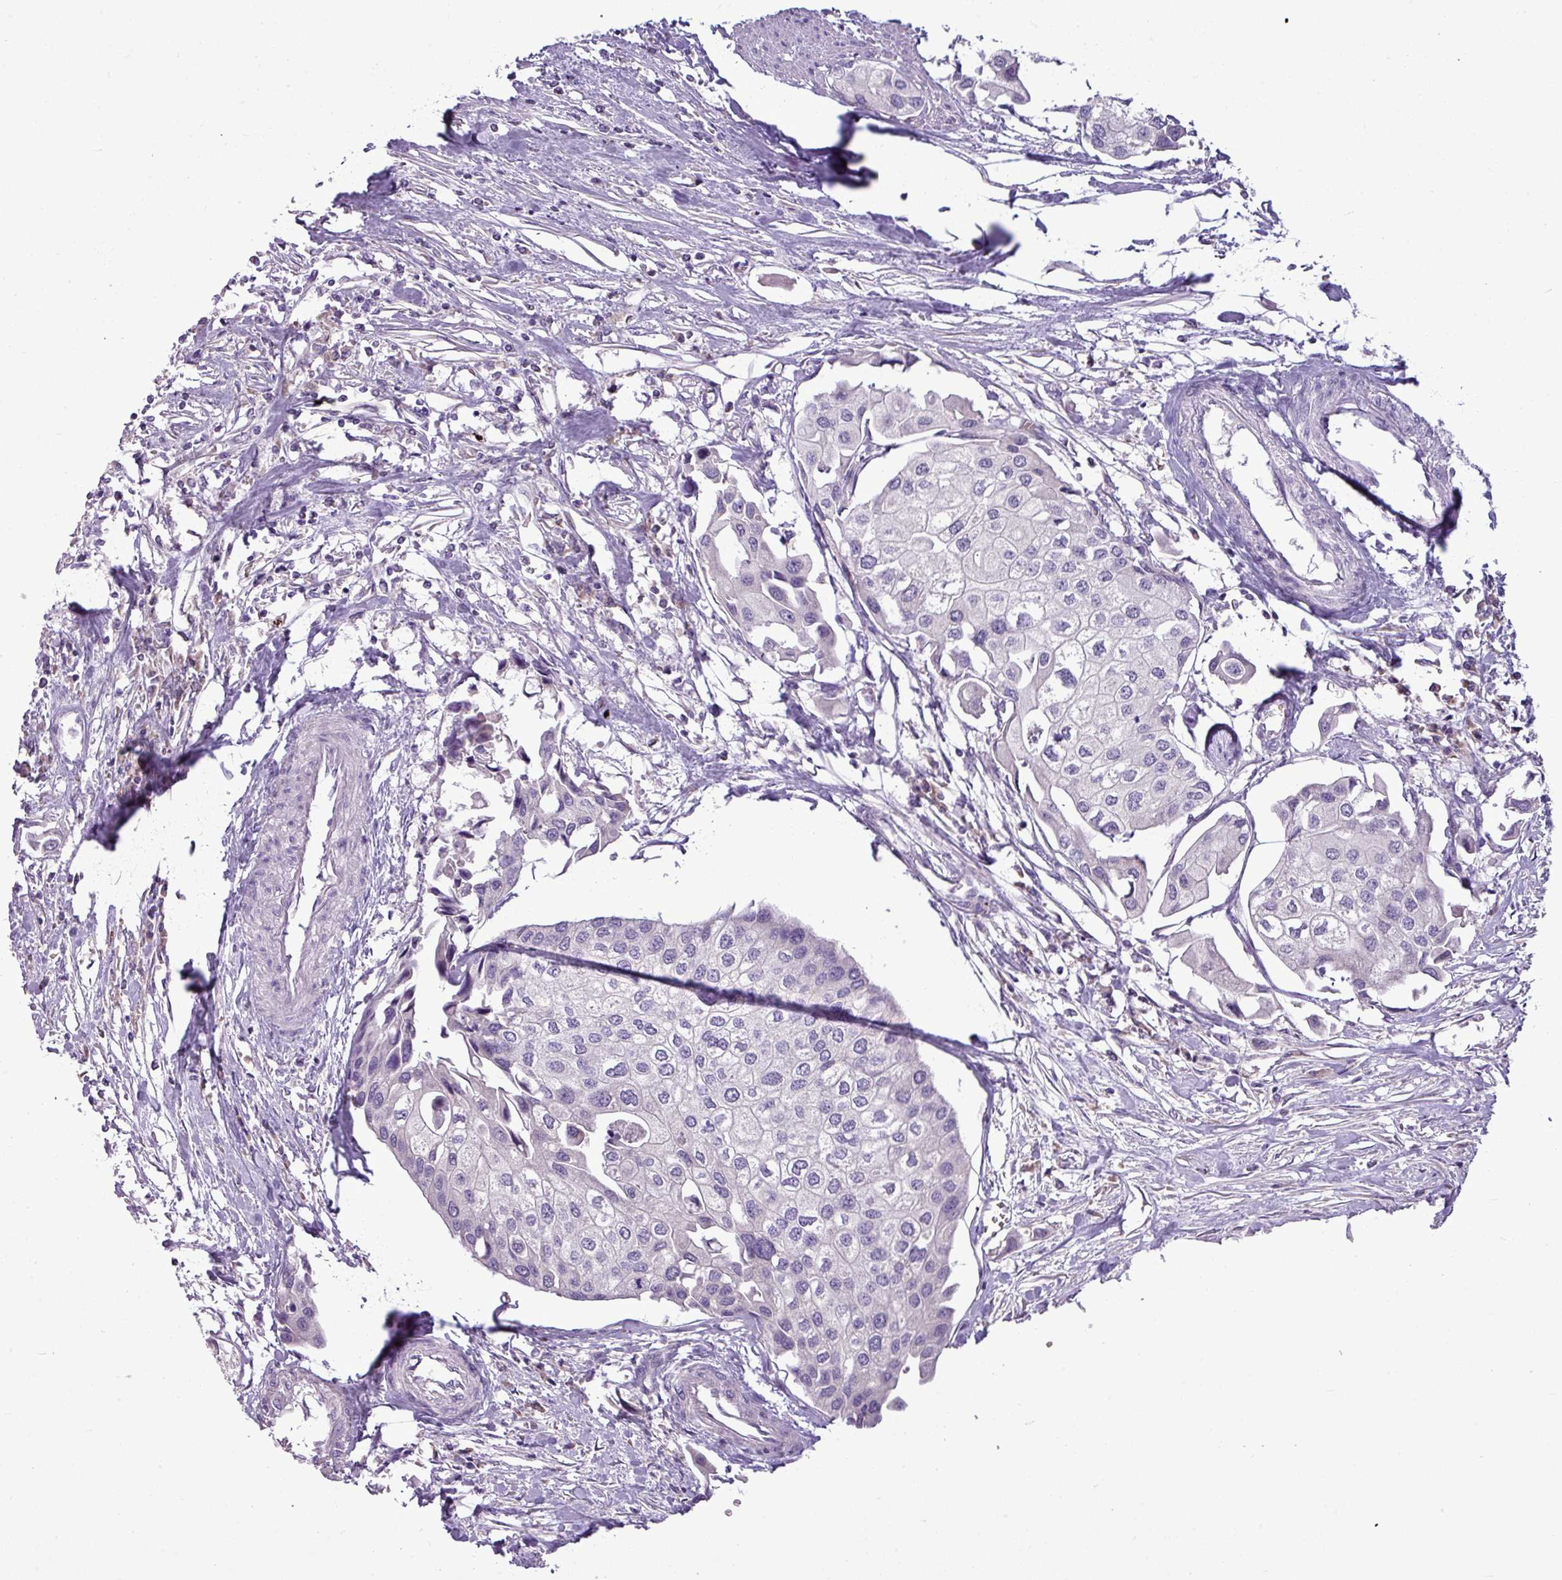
{"staining": {"intensity": "negative", "quantity": "none", "location": "none"}, "tissue": "urothelial cancer", "cell_type": "Tumor cells", "image_type": "cancer", "snomed": [{"axis": "morphology", "description": "Urothelial carcinoma, High grade"}, {"axis": "topography", "description": "Urinary bladder"}], "caption": "DAB (3,3'-diaminobenzidine) immunohistochemical staining of high-grade urothelial carcinoma exhibits no significant staining in tumor cells.", "gene": "IL17A", "patient": {"sex": "male", "age": 64}}